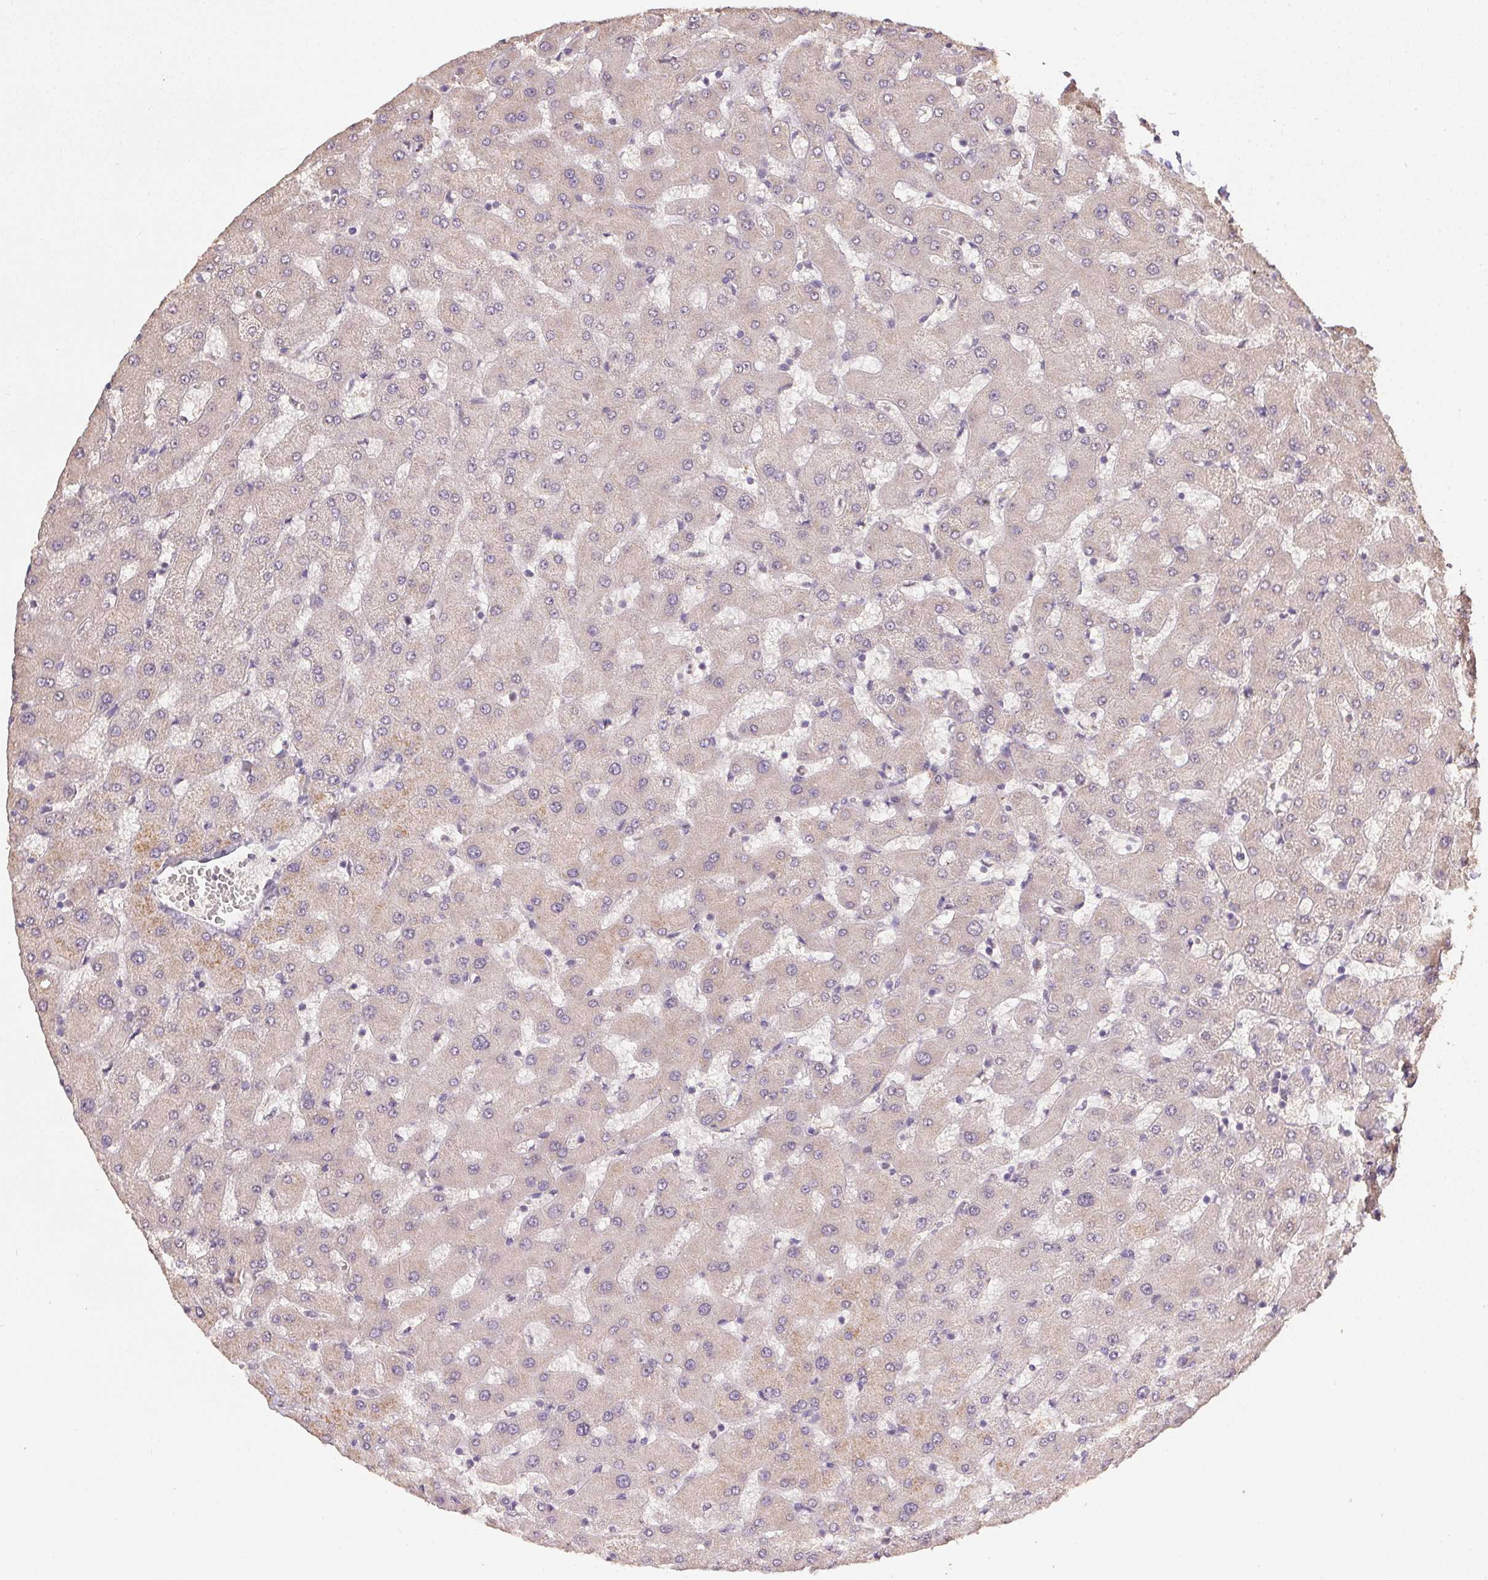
{"staining": {"intensity": "negative", "quantity": "none", "location": "none"}, "tissue": "liver", "cell_type": "Cholangiocytes", "image_type": "normal", "snomed": [{"axis": "morphology", "description": "Normal tissue, NOS"}, {"axis": "topography", "description": "Liver"}], "caption": "Liver was stained to show a protein in brown. There is no significant staining in cholangiocytes. Nuclei are stained in blue.", "gene": "CFAP92", "patient": {"sex": "female", "age": 63}}